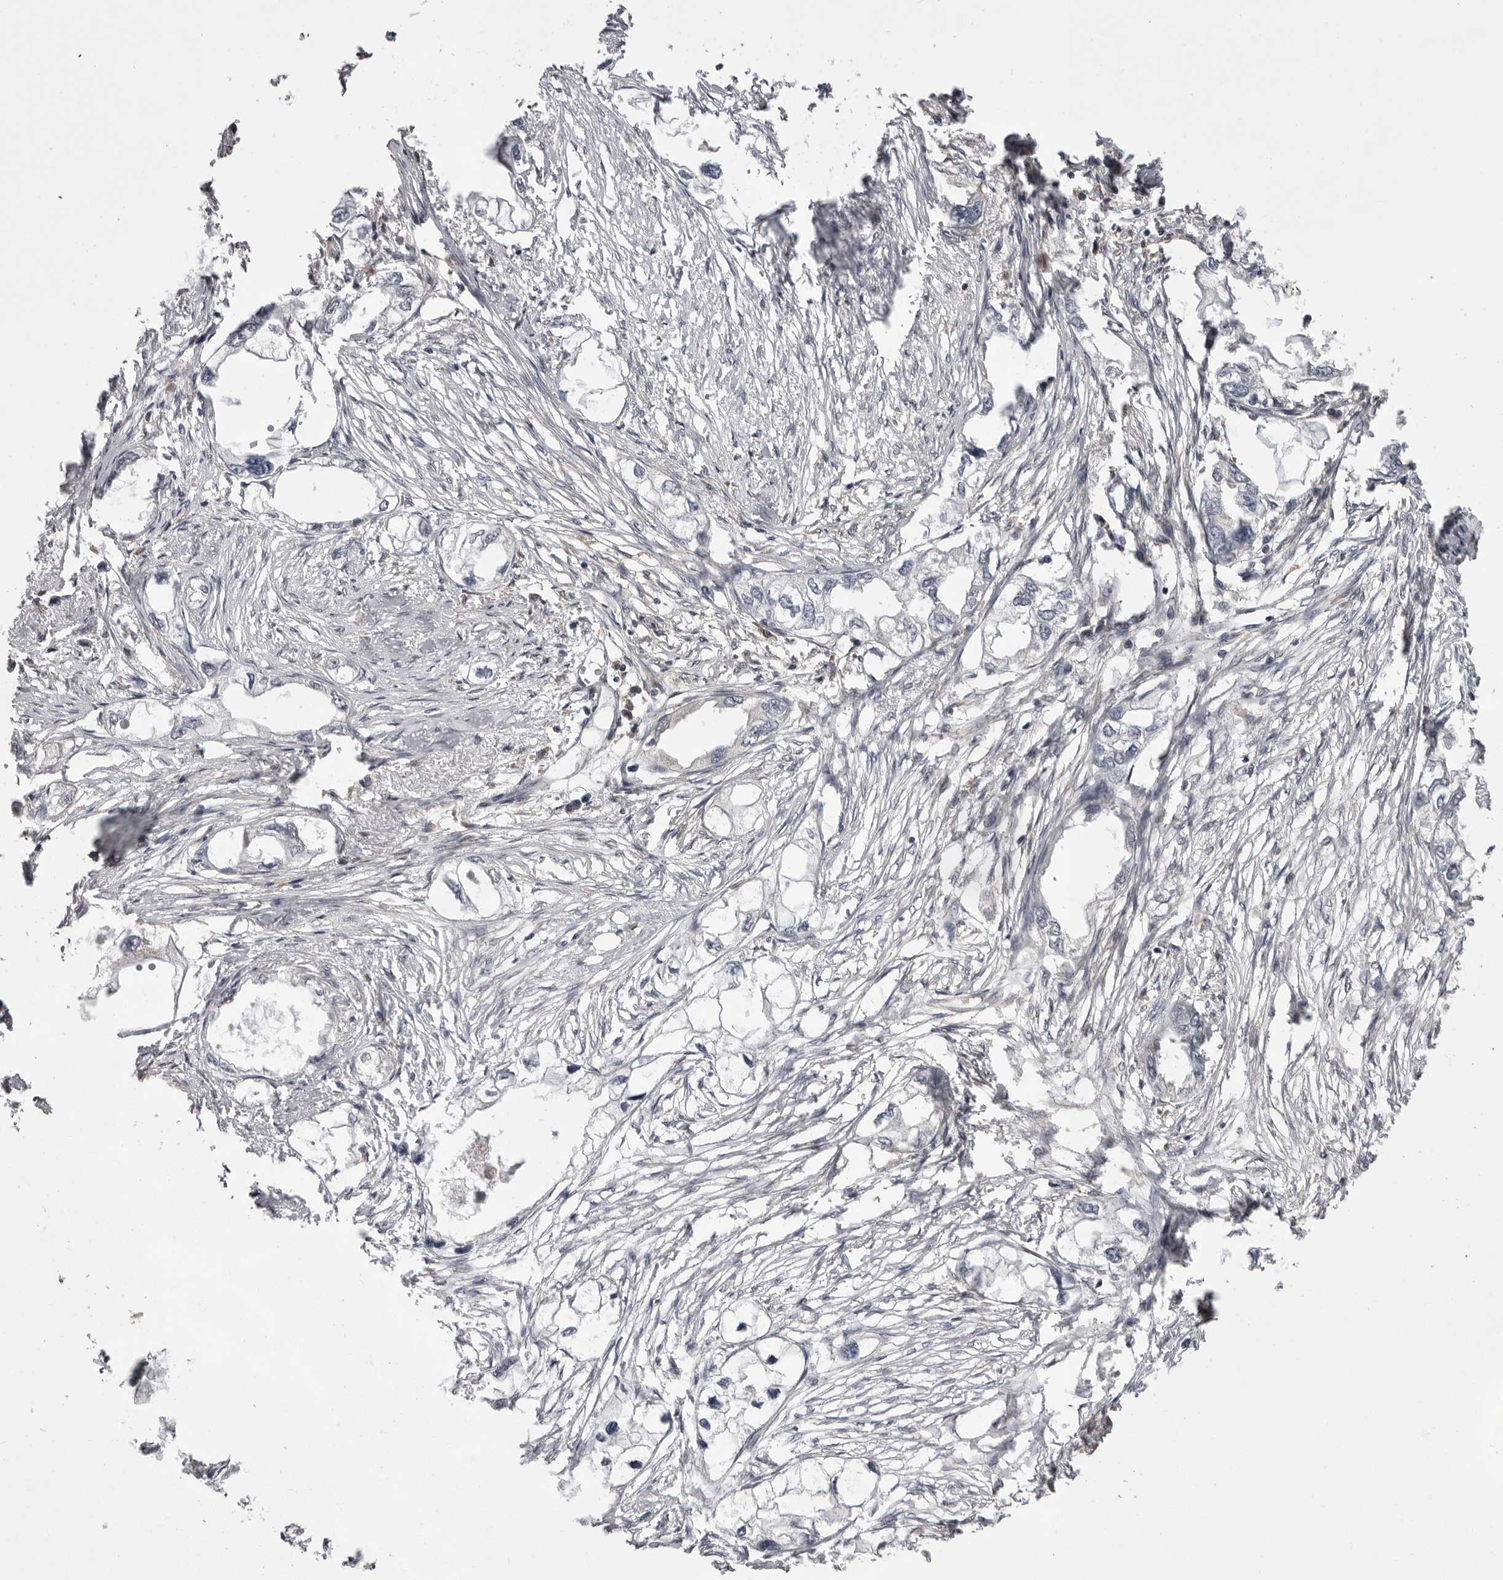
{"staining": {"intensity": "negative", "quantity": "none", "location": "none"}, "tissue": "endometrial cancer", "cell_type": "Tumor cells", "image_type": "cancer", "snomed": [{"axis": "morphology", "description": "Adenocarcinoma, NOS"}, {"axis": "morphology", "description": "Adenocarcinoma, metastatic, NOS"}, {"axis": "topography", "description": "Adipose tissue"}, {"axis": "topography", "description": "Endometrium"}], "caption": "This micrograph is of metastatic adenocarcinoma (endometrial) stained with immunohistochemistry (IHC) to label a protein in brown with the nuclei are counter-stained blue. There is no positivity in tumor cells. Brightfield microscopy of immunohistochemistry (IHC) stained with DAB (3,3'-diaminobenzidine) (brown) and hematoxylin (blue), captured at high magnification.", "gene": "MDH1", "patient": {"sex": "female", "age": 67}}